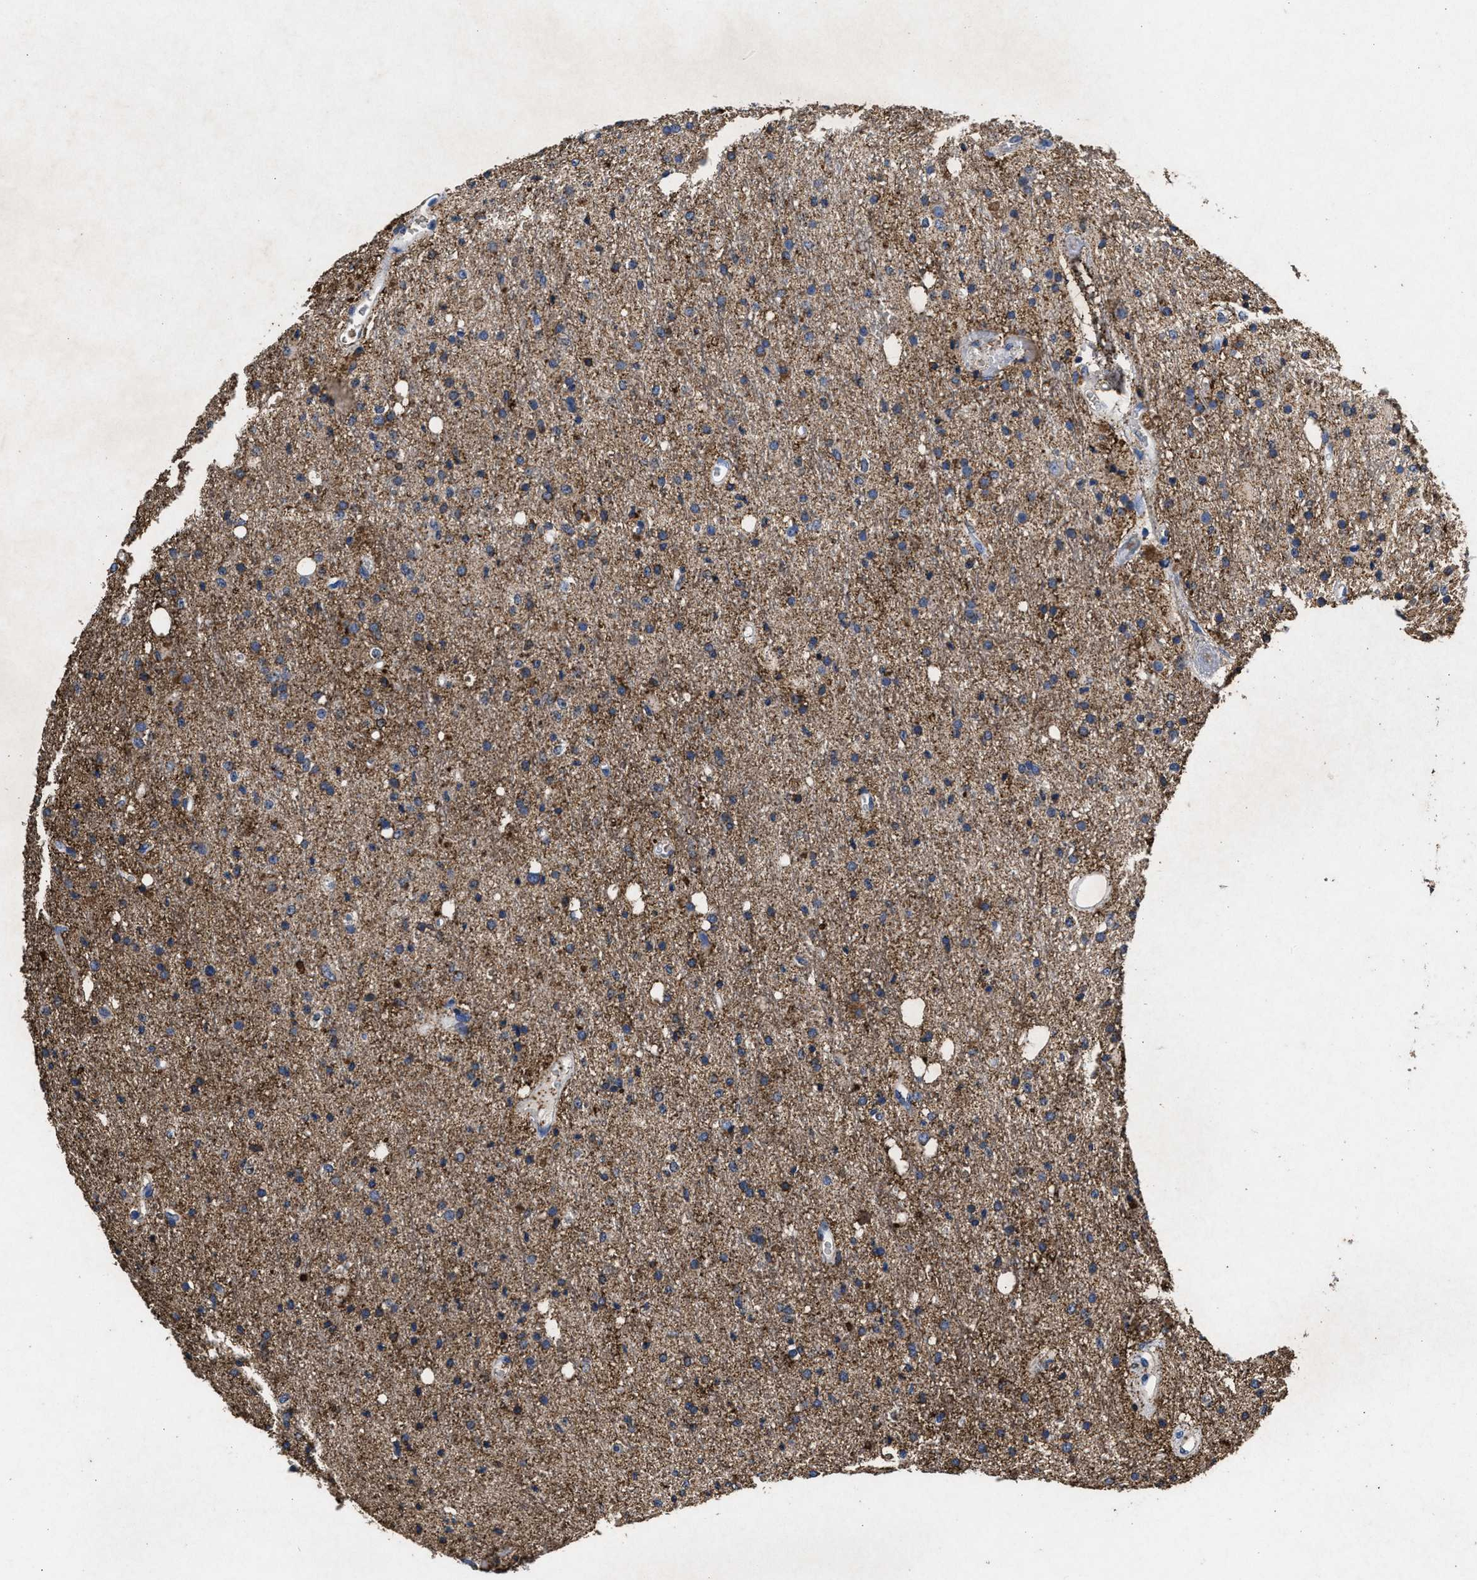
{"staining": {"intensity": "moderate", "quantity": ">75%", "location": "cytoplasmic/membranous"}, "tissue": "glioma", "cell_type": "Tumor cells", "image_type": "cancer", "snomed": [{"axis": "morphology", "description": "Glioma, malignant, High grade"}, {"axis": "topography", "description": "Brain"}], "caption": "IHC (DAB) staining of human glioma exhibits moderate cytoplasmic/membranous protein expression in approximately >75% of tumor cells. The protein is stained brown, and the nuclei are stained in blue (DAB (3,3'-diaminobenzidine) IHC with brightfield microscopy, high magnification).", "gene": "LTB4R2", "patient": {"sex": "male", "age": 47}}